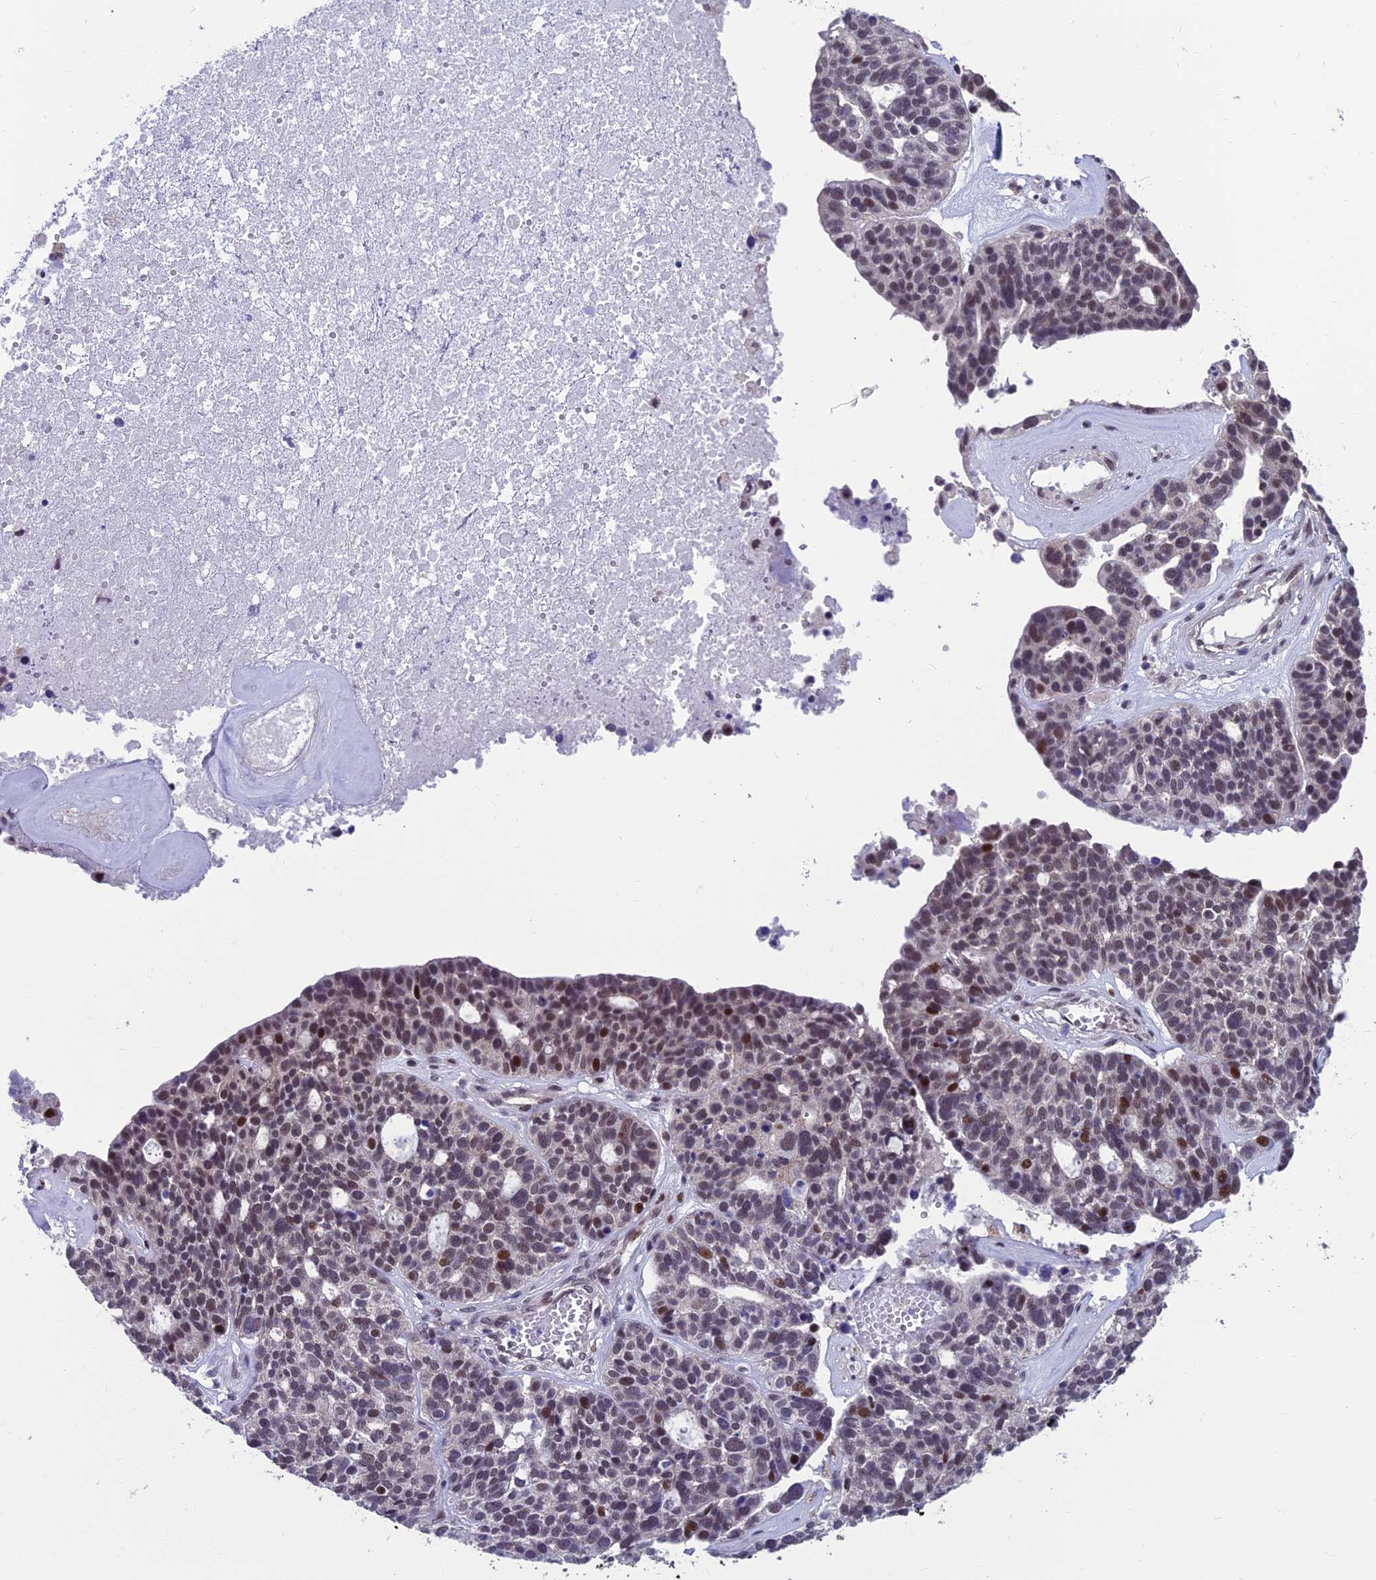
{"staining": {"intensity": "moderate", "quantity": "<25%", "location": "nuclear"}, "tissue": "ovarian cancer", "cell_type": "Tumor cells", "image_type": "cancer", "snomed": [{"axis": "morphology", "description": "Cystadenocarcinoma, serous, NOS"}, {"axis": "topography", "description": "Ovary"}], "caption": "Immunohistochemical staining of ovarian serous cystadenocarcinoma shows moderate nuclear protein staining in about <25% of tumor cells. Ihc stains the protein in brown and the nuclei are stained blue.", "gene": "KIAA1191", "patient": {"sex": "female", "age": 59}}